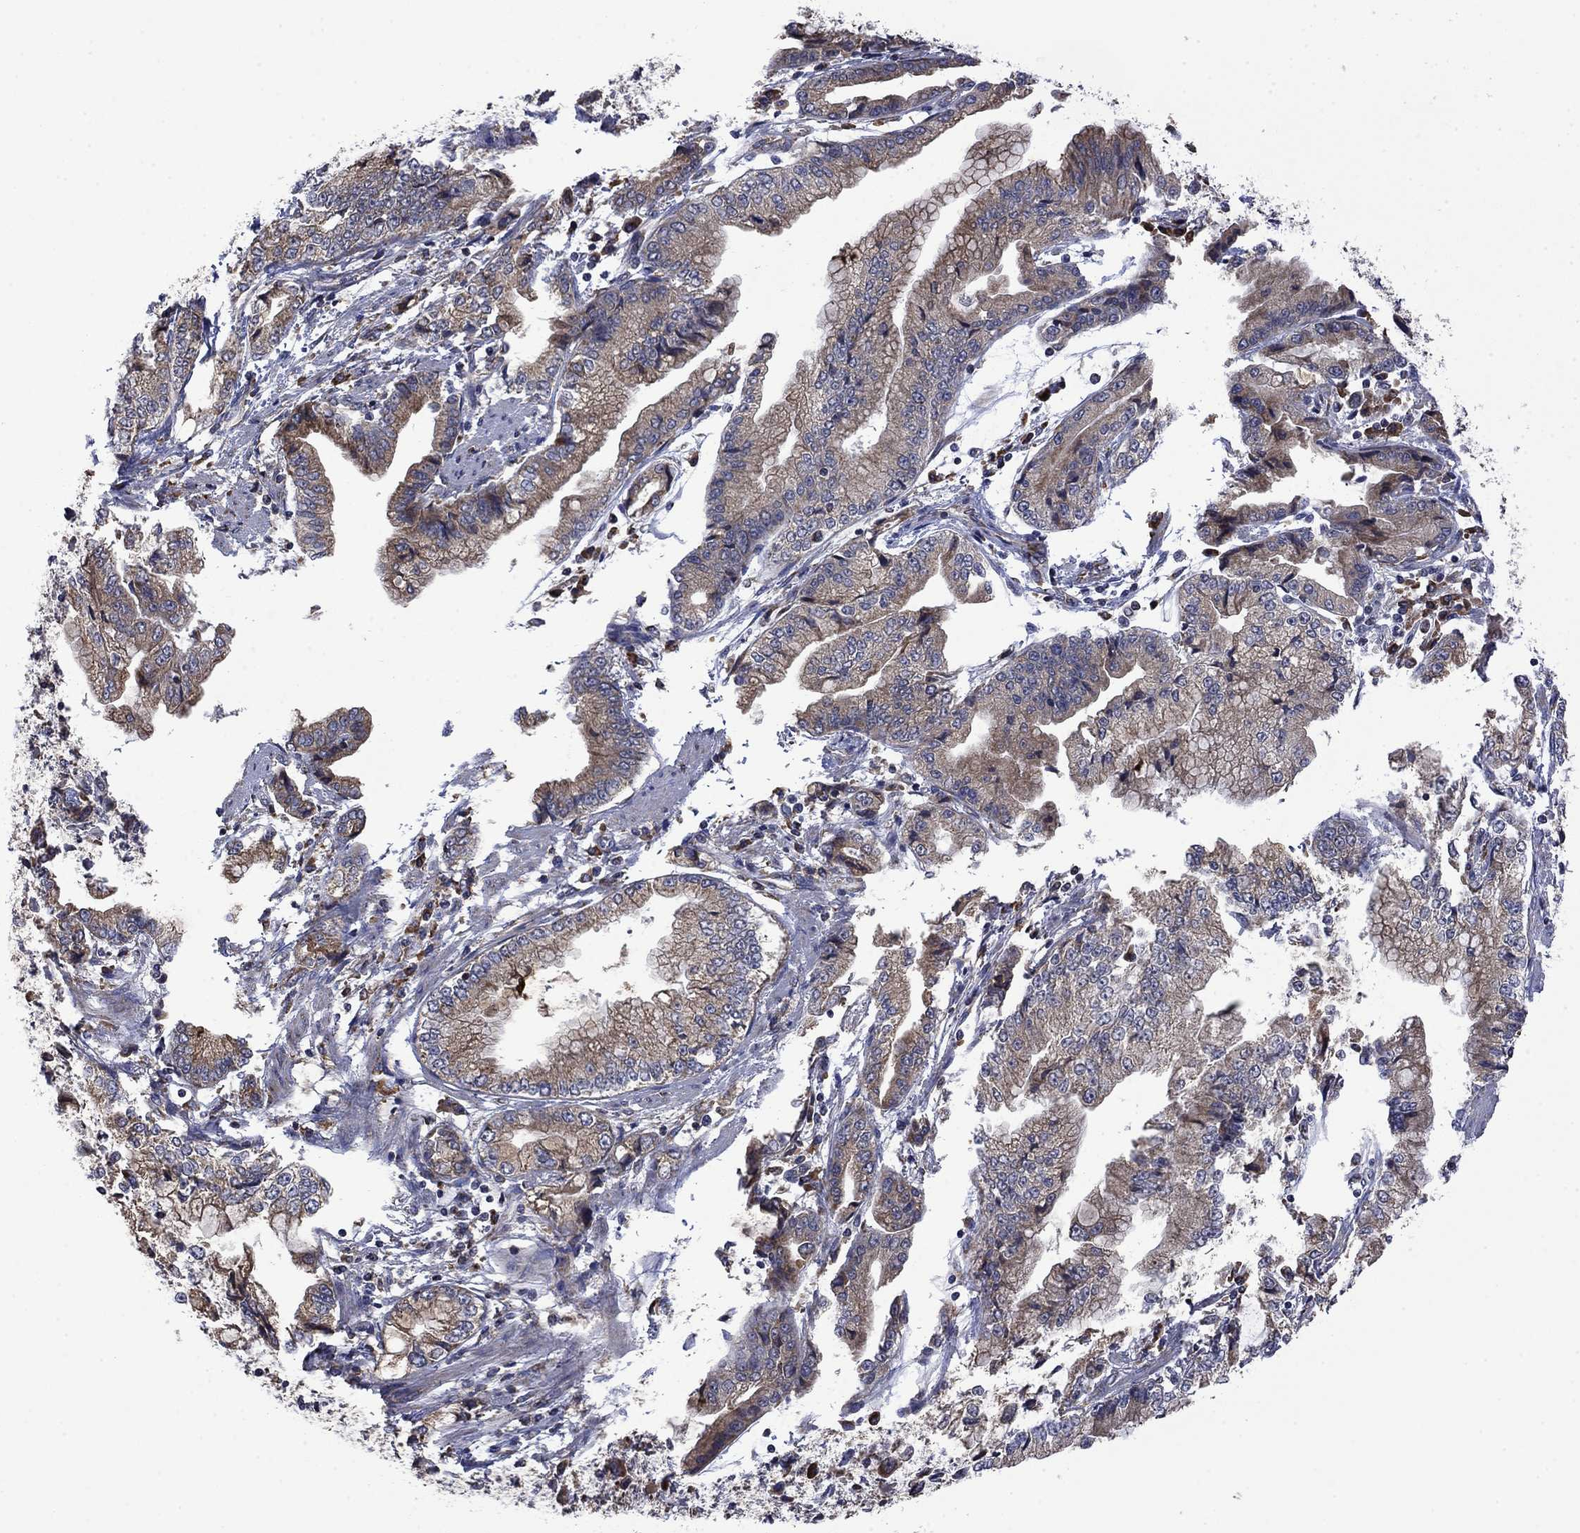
{"staining": {"intensity": "moderate", "quantity": "25%-75%", "location": "cytoplasmic/membranous"}, "tissue": "stomach cancer", "cell_type": "Tumor cells", "image_type": "cancer", "snomed": [{"axis": "morphology", "description": "Adenocarcinoma, NOS"}, {"axis": "topography", "description": "Stomach, upper"}], "caption": "Moderate cytoplasmic/membranous staining is seen in approximately 25%-75% of tumor cells in stomach cancer (adenocarcinoma). (Stains: DAB in brown, nuclei in blue, Microscopy: brightfield microscopy at high magnification).", "gene": "FURIN", "patient": {"sex": "female", "age": 74}}